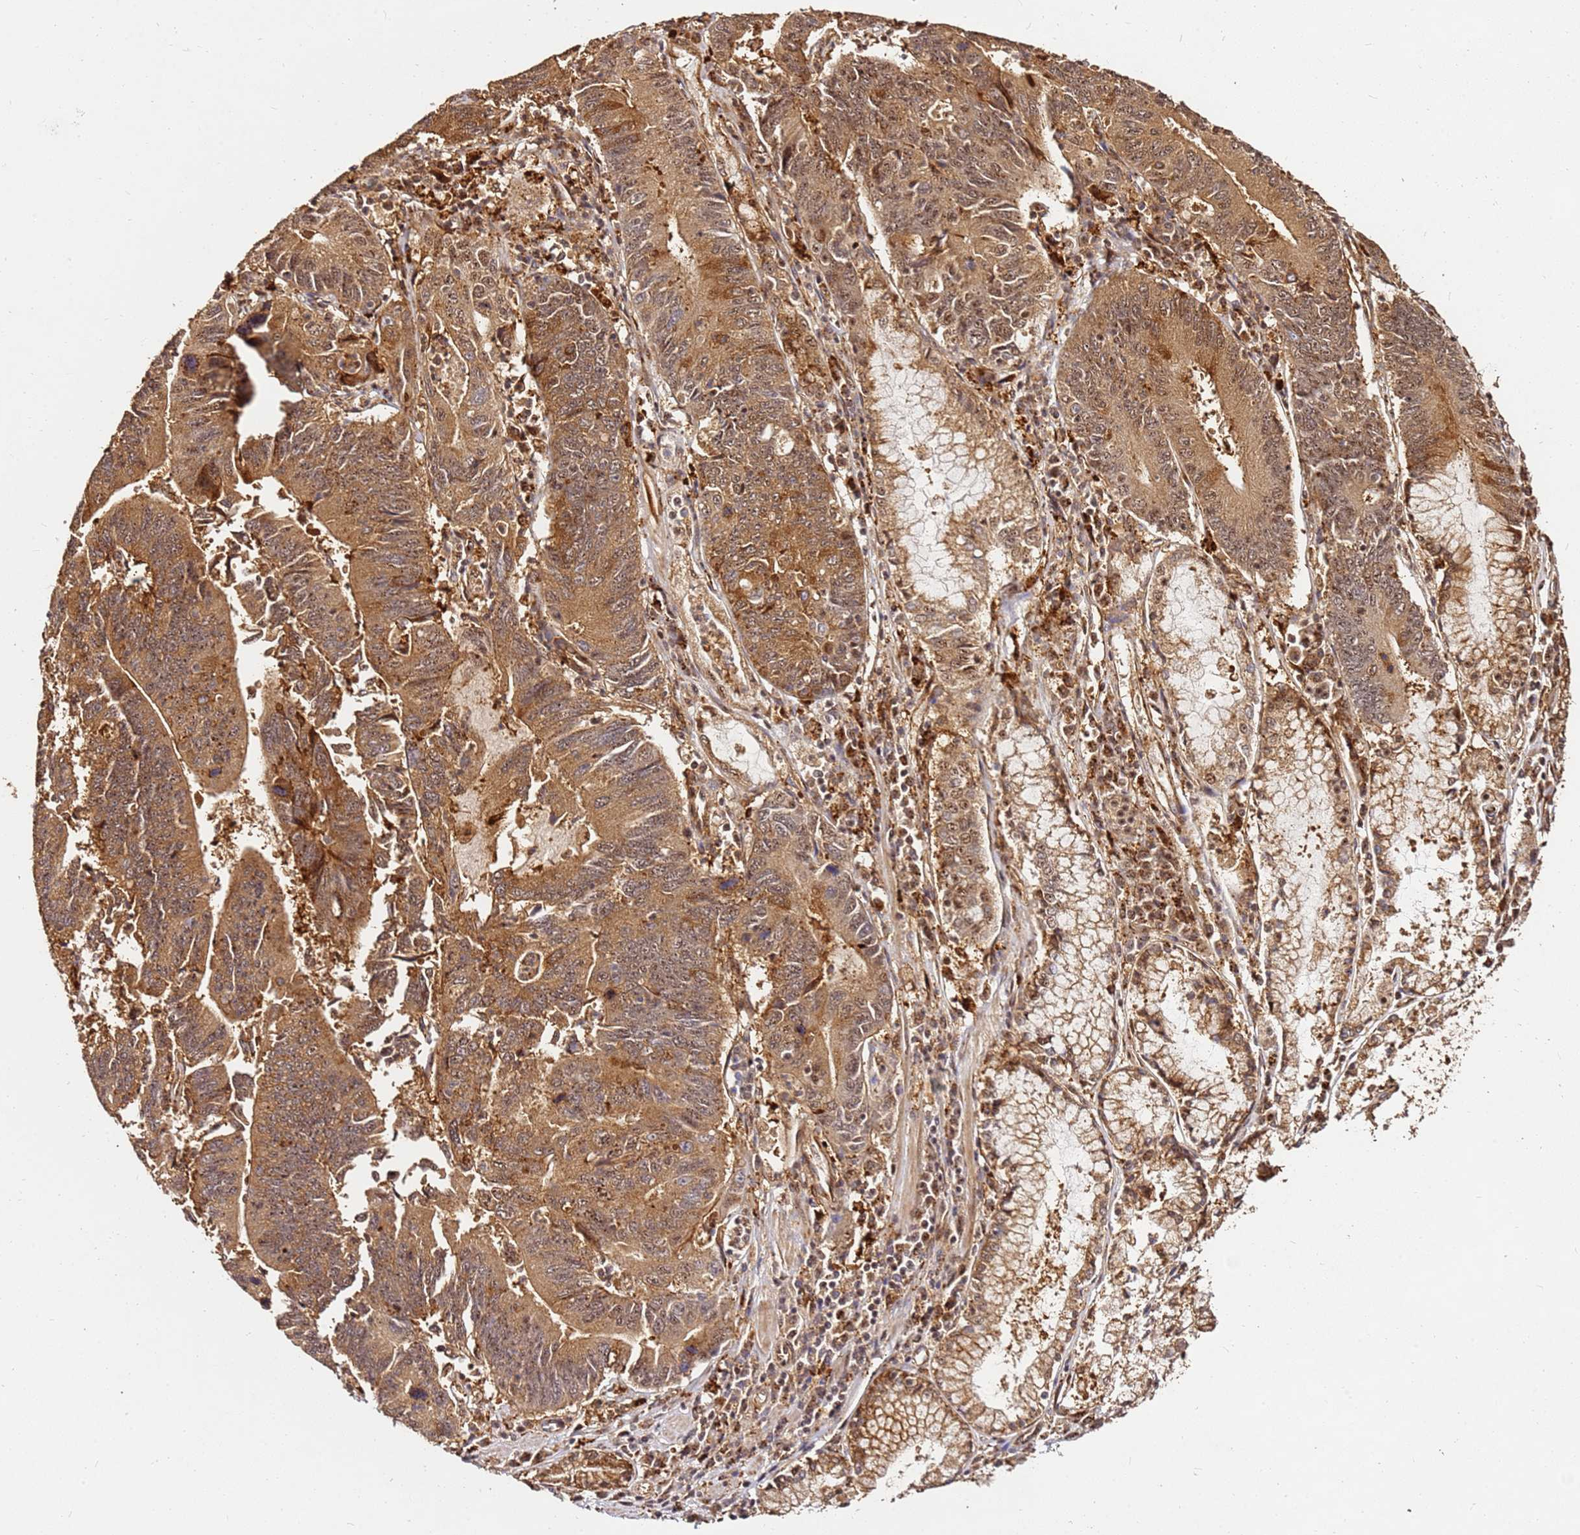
{"staining": {"intensity": "moderate", "quantity": ">75%", "location": "cytoplasmic/membranous,nuclear"}, "tissue": "stomach cancer", "cell_type": "Tumor cells", "image_type": "cancer", "snomed": [{"axis": "morphology", "description": "Adenocarcinoma, NOS"}, {"axis": "topography", "description": "Stomach"}], "caption": "Stomach cancer (adenocarcinoma) stained with immunohistochemistry demonstrates moderate cytoplasmic/membranous and nuclear expression in approximately >75% of tumor cells. Immunohistochemistry (ihc) stains the protein of interest in brown and the nuclei are stained blue.", "gene": "DVL3", "patient": {"sex": "male", "age": 59}}